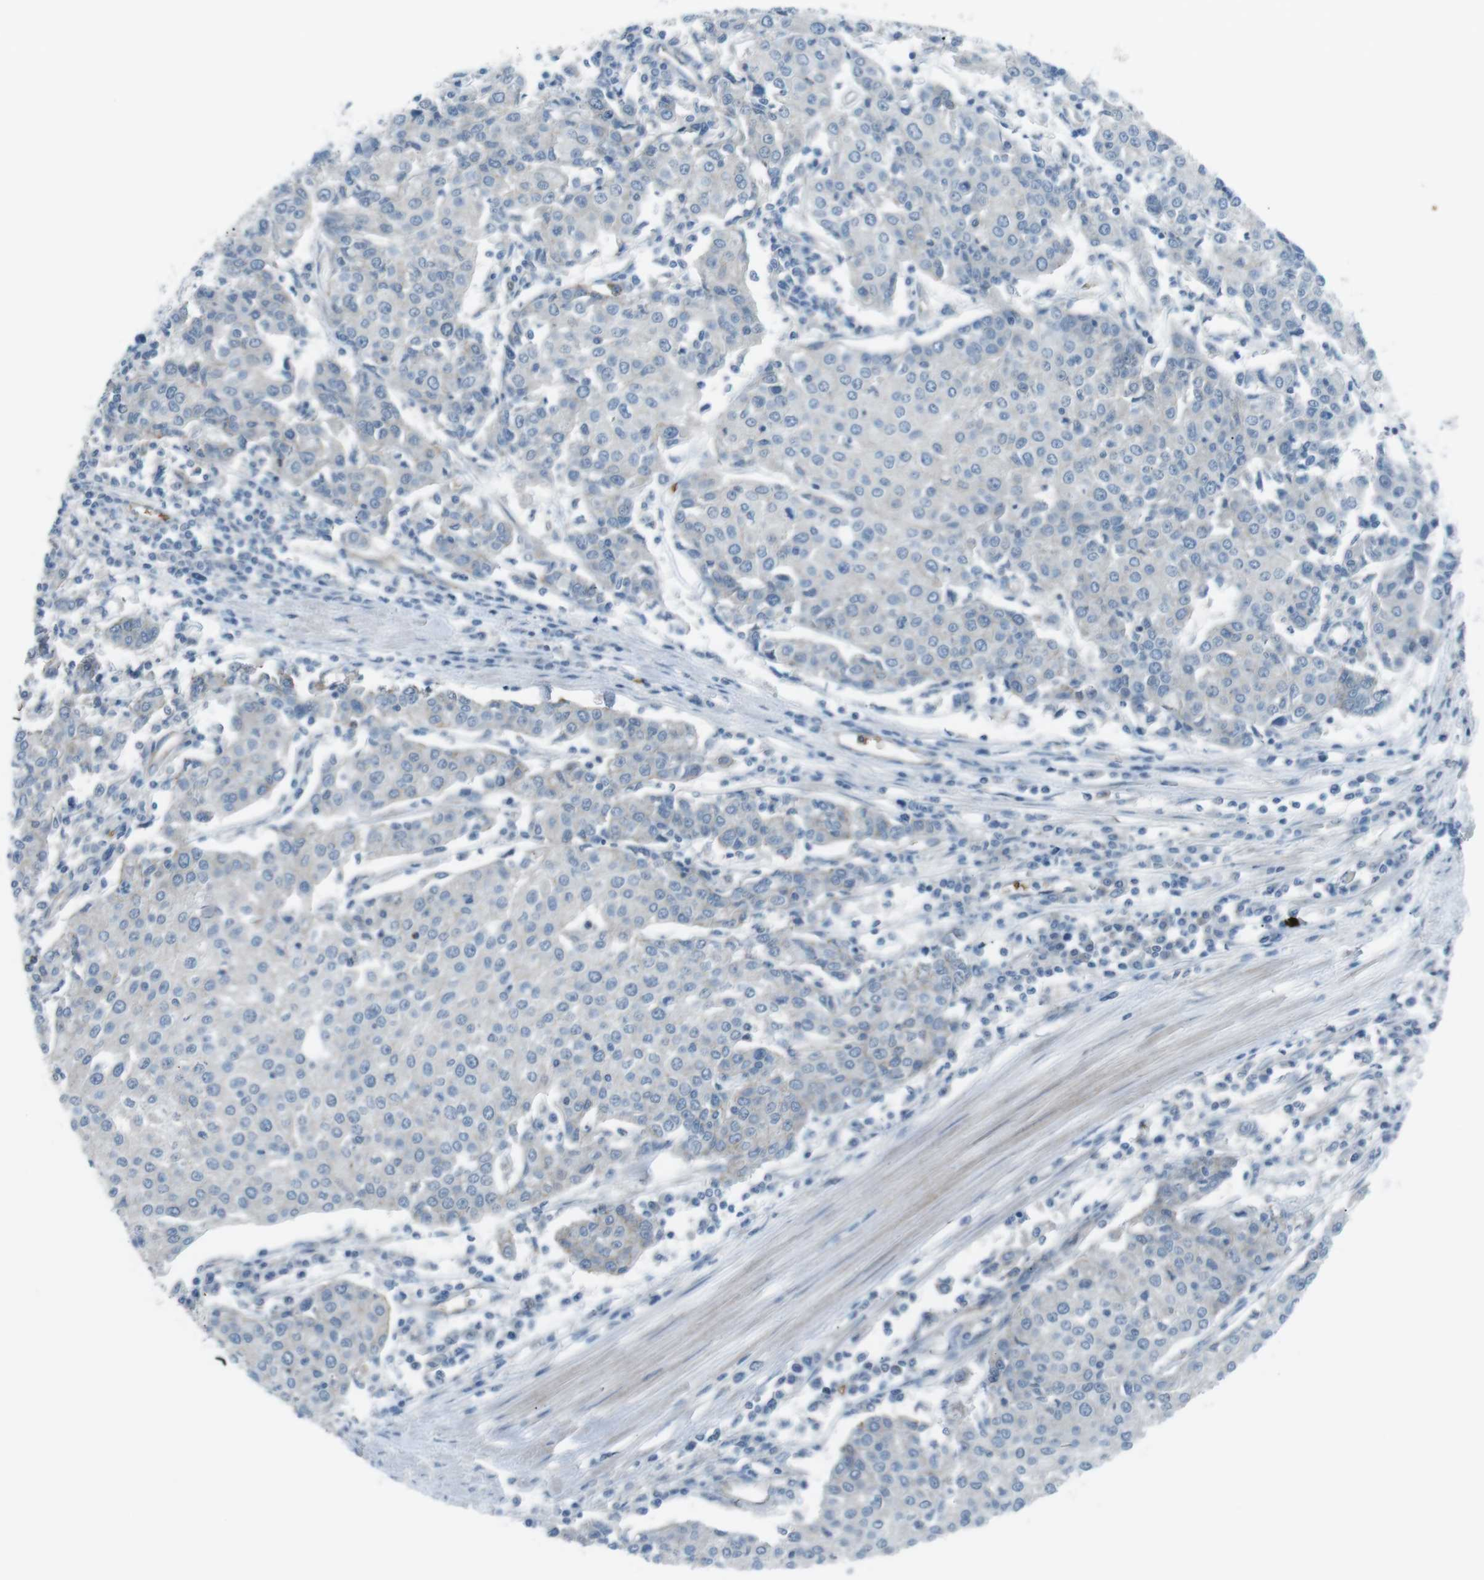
{"staining": {"intensity": "negative", "quantity": "none", "location": "none"}, "tissue": "urothelial cancer", "cell_type": "Tumor cells", "image_type": "cancer", "snomed": [{"axis": "morphology", "description": "Urothelial carcinoma, High grade"}, {"axis": "topography", "description": "Urinary bladder"}], "caption": "Tumor cells are negative for protein expression in human high-grade urothelial carcinoma. (DAB (3,3'-diaminobenzidine) immunohistochemistry with hematoxylin counter stain).", "gene": "SPTA1", "patient": {"sex": "female", "age": 85}}